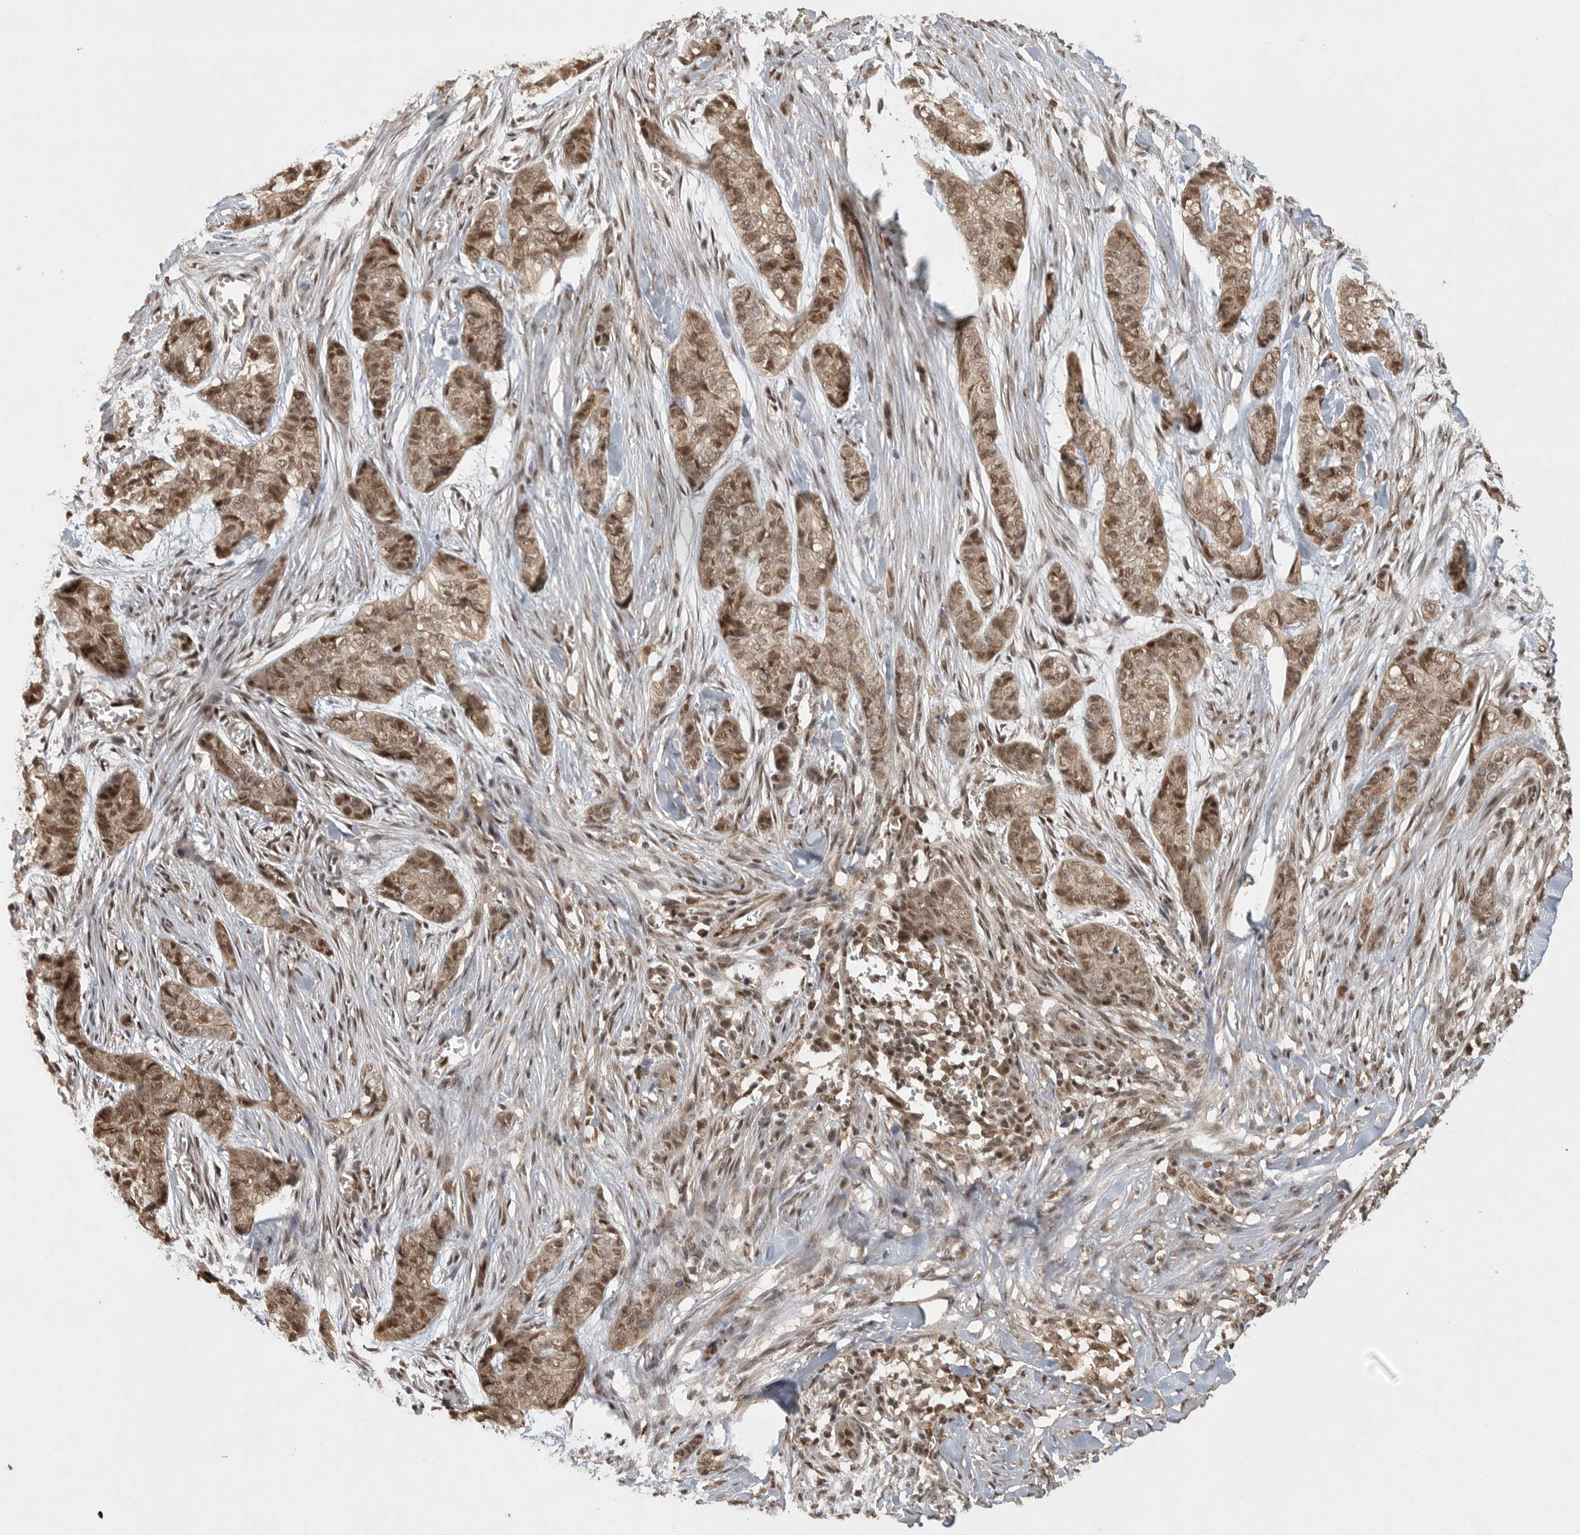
{"staining": {"intensity": "strong", "quantity": ">75%", "location": "cytoplasmic/membranous,nuclear"}, "tissue": "skin cancer", "cell_type": "Tumor cells", "image_type": "cancer", "snomed": [{"axis": "morphology", "description": "Basal cell carcinoma"}, {"axis": "topography", "description": "Skin"}], "caption": "Immunohistochemical staining of skin basal cell carcinoma reveals high levels of strong cytoplasmic/membranous and nuclear protein expression in about >75% of tumor cells. The staining is performed using DAB brown chromogen to label protein expression. The nuclei are counter-stained blue using hematoxylin.", "gene": "DFFA", "patient": {"sex": "female", "age": 64}}